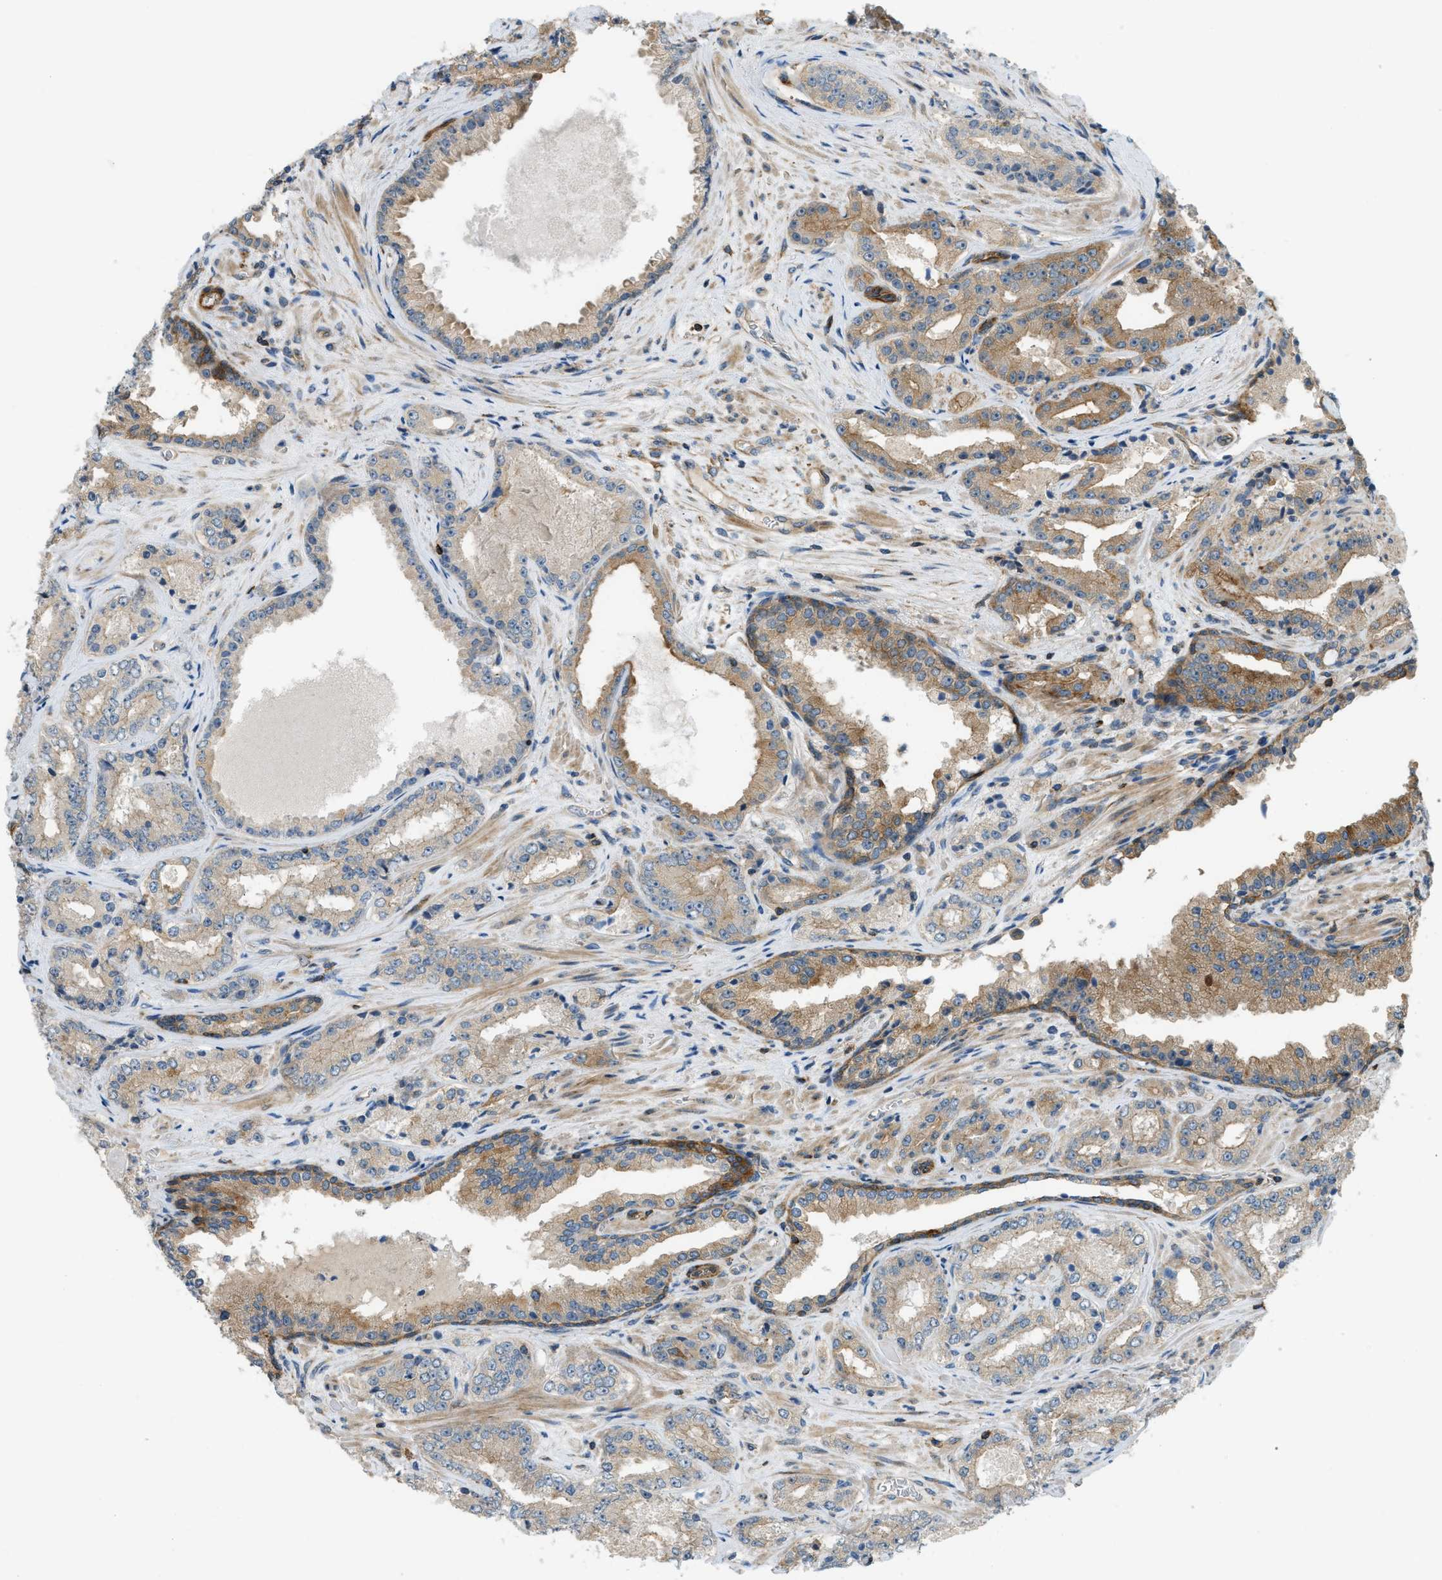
{"staining": {"intensity": "moderate", "quantity": "25%-75%", "location": "cytoplasmic/membranous"}, "tissue": "prostate cancer", "cell_type": "Tumor cells", "image_type": "cancer", "snomed": [{"axis": "morphology", "description": "Adenocarcinoma, High grade"}, {"axis": "topography", "description": "Prostate"}], "caption": "Approximately 25%-75% of tumor cells in prostate adenocarcinoma (high-grade) reveal moderate cytoplasmic/membranous protein staining as visualized by brown immunohistochemical staining.", "gene": "KIAA1671", "patient": {"sex": "male", "age": 71}}